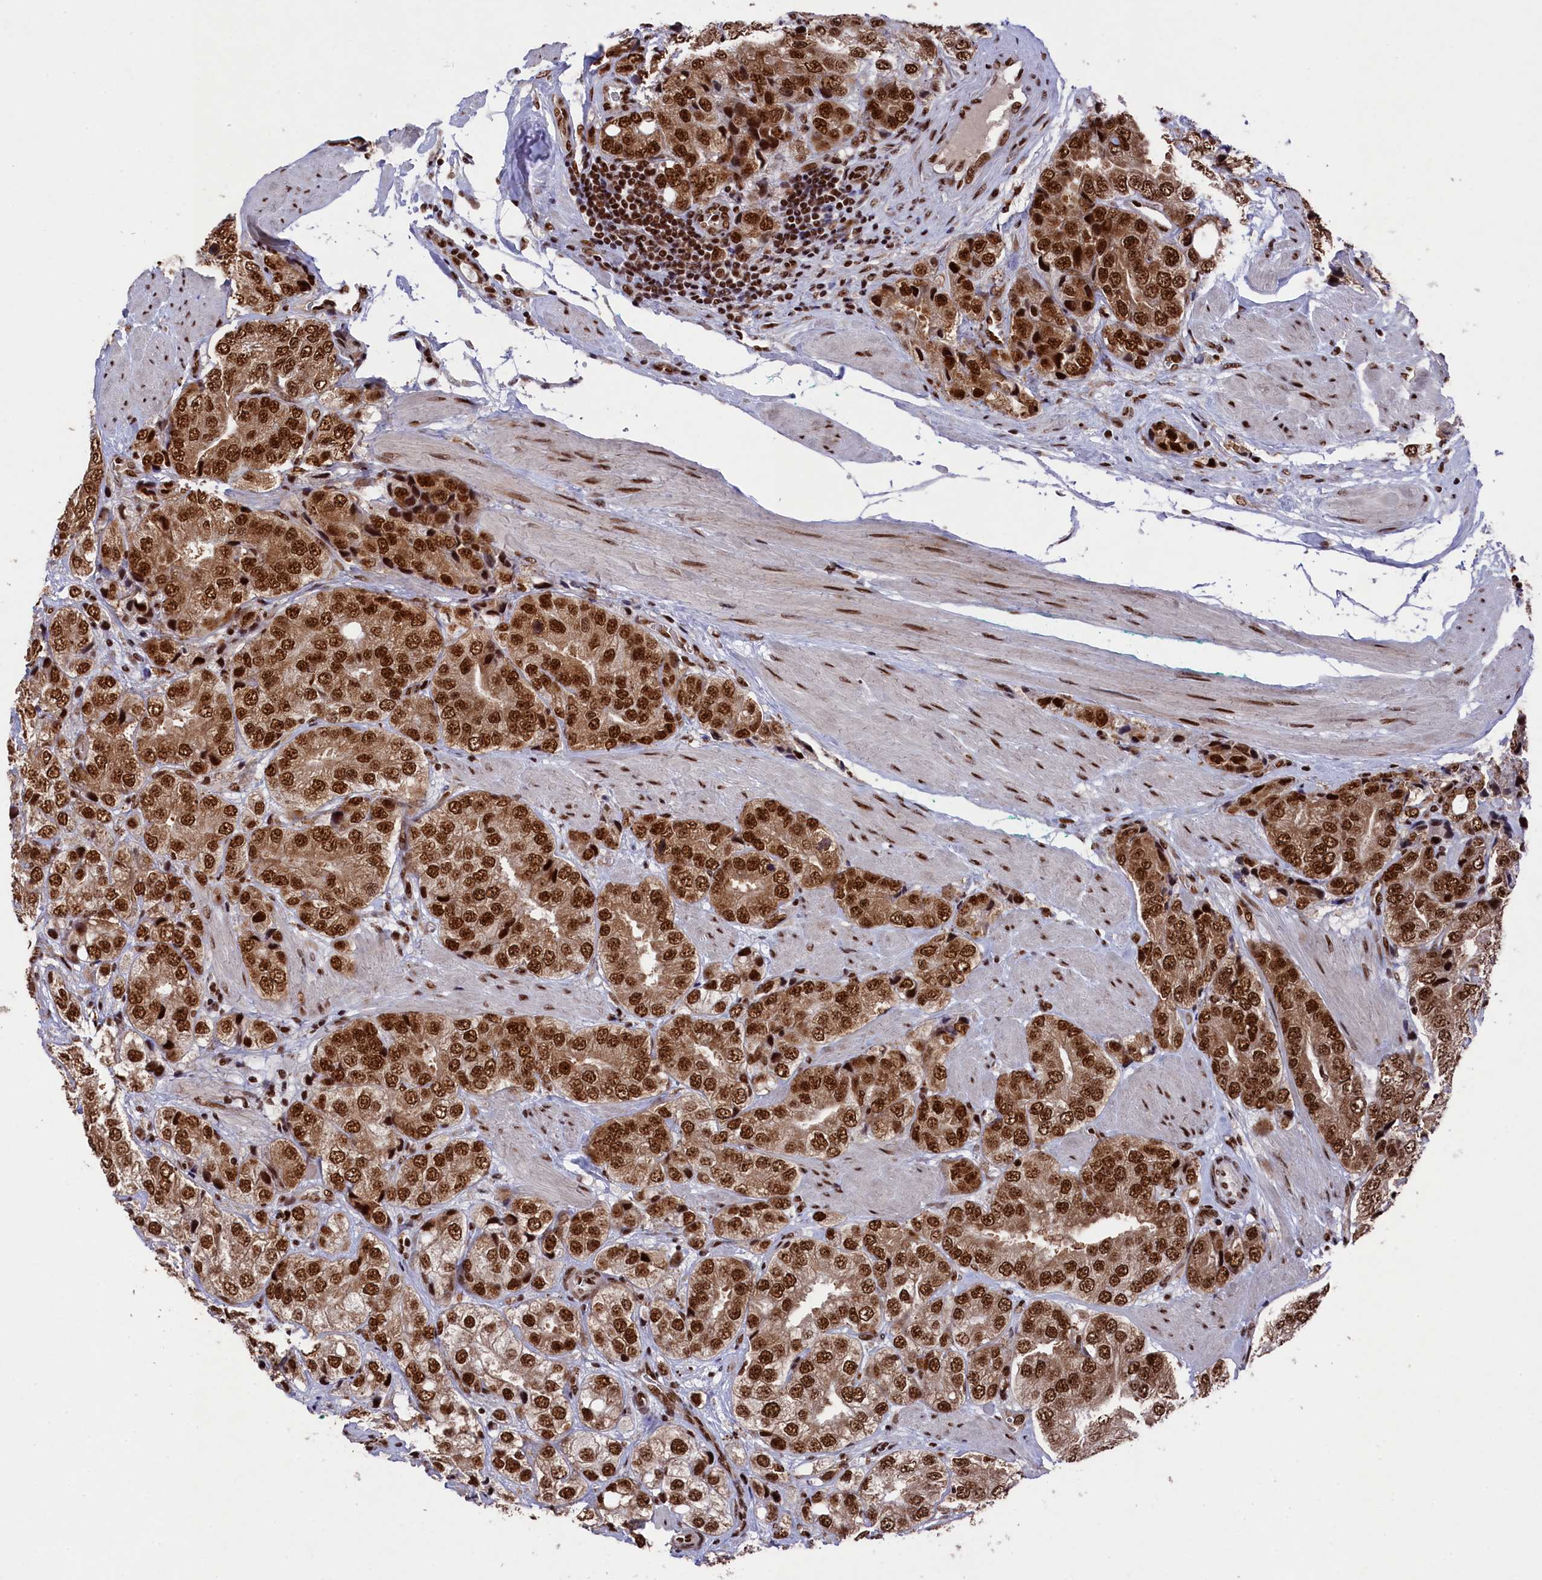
{"staining": {"intensity": "strong", "quantity": ">75%", "location": "nuclear"}, "tissue": "prostate cancer", "cell_type": "Tumor cells", "image_type": "cancer", "snomed": [{"axis": "morphology", "description": "Adenocarcinoma, High grade"}, {"axis": "topography", "description": "Prostate"}], "caption": "Human adenocarcinoma (high-grade) (prostate) stained with a protein marker demonstrates strong staining in tumor cells.", "gene": "PRPF31", "patient": {"sex": "male", "age": 50}}